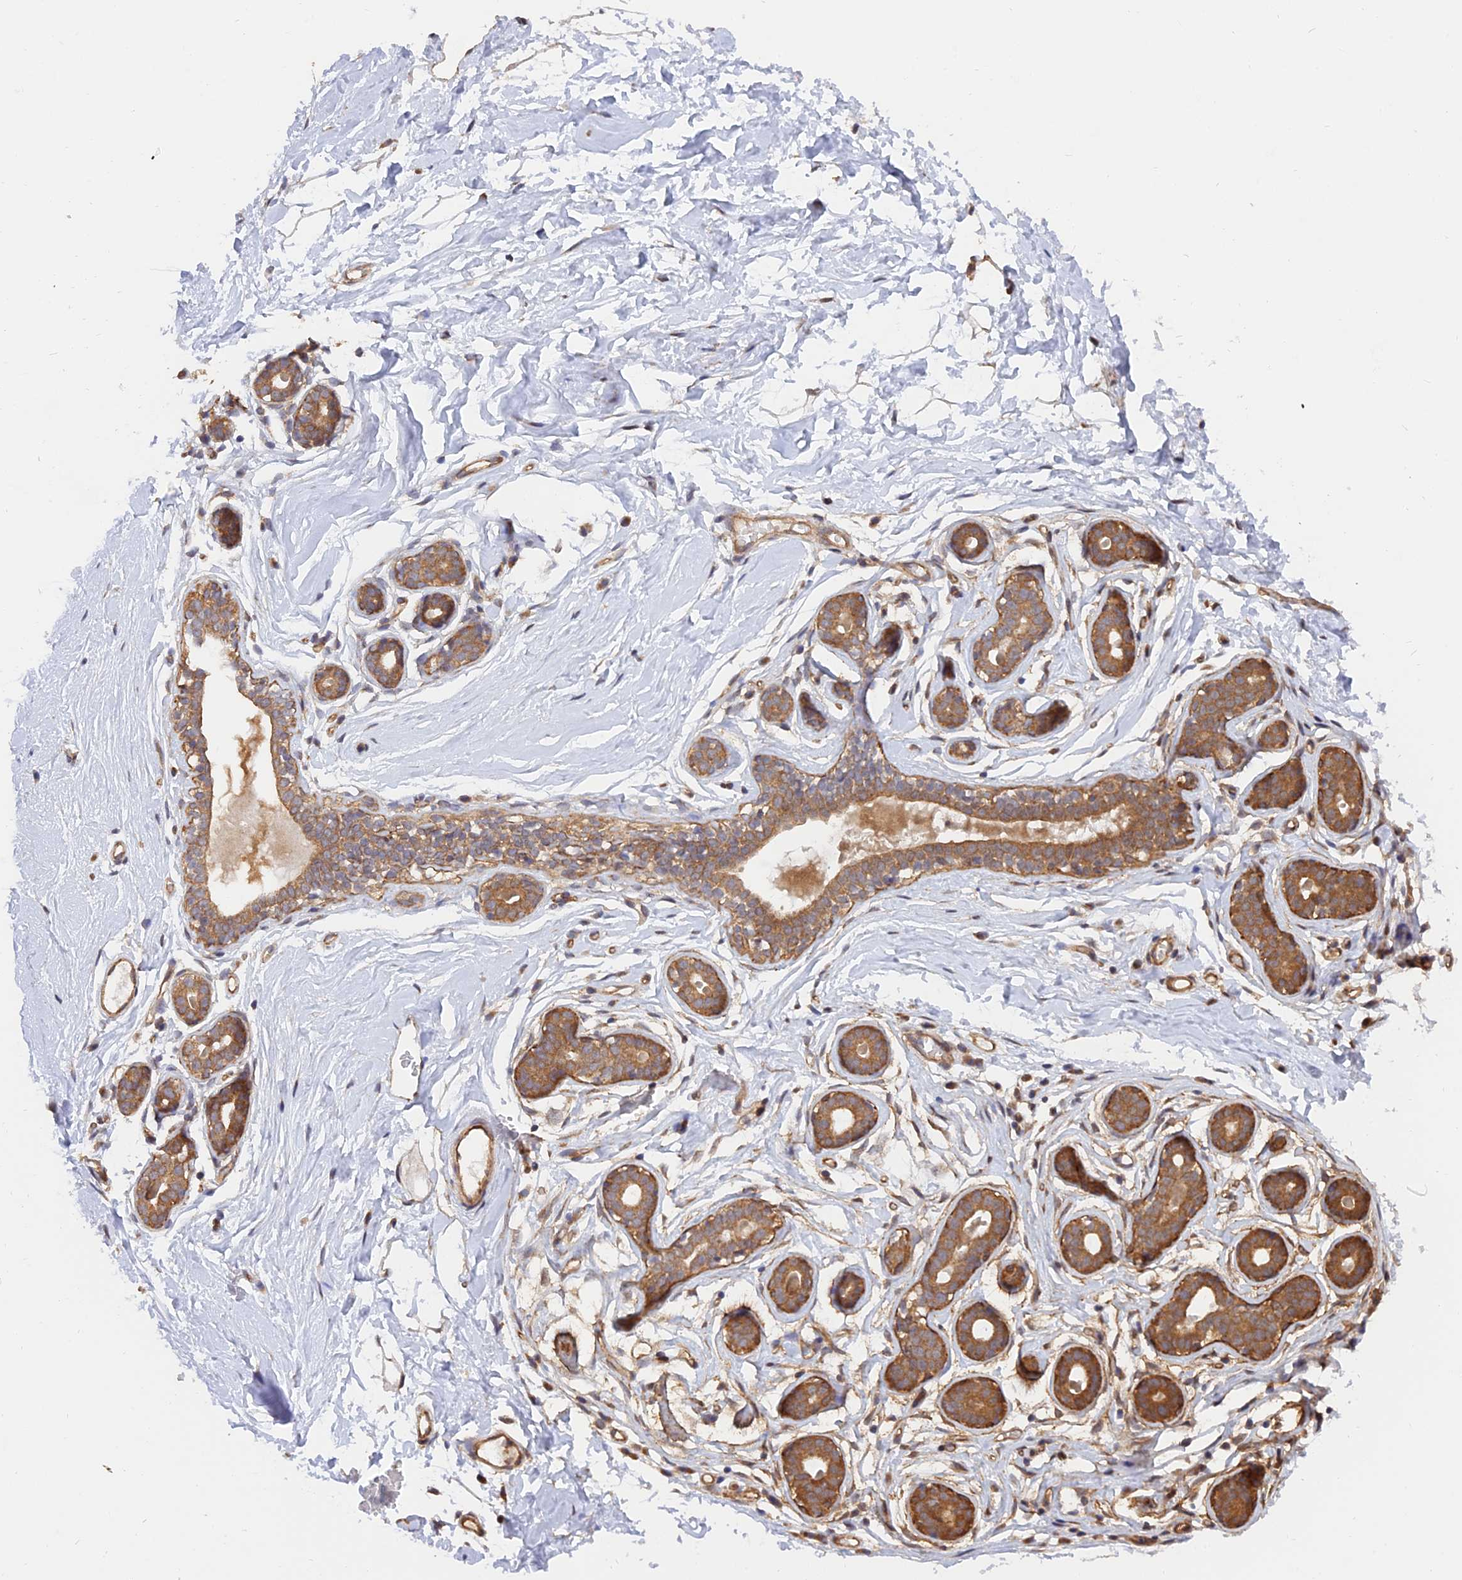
{"staining": {"intensity": "moderate", "quantity": ">75%", "location": "cytoplasmic/membranous,nuclear"}, "tissue": "breast", "cell_type": "Glandular cells", "image_type": "normal", "snomed": [{"axis": "morphology", "description": "Normal tissue, NOS"}, {"axis": "morphology", "description": "Adenoma, NOS"}, {"axis": "topography", "description": "Breast"}], "caption": "Immunohistochemistry (IHC) image of benign breast: human breast stained using immunohistochemistry (IHC) displays medium levels of moderate protein expression localized specifically in the cytoplasmic/membranous,nuclear of glandular cells, appearing as a cytoplasmic/membranous,nuclear brown color.", "gene": "WDR41", "patient": {"sex": "female", "age": 23}}